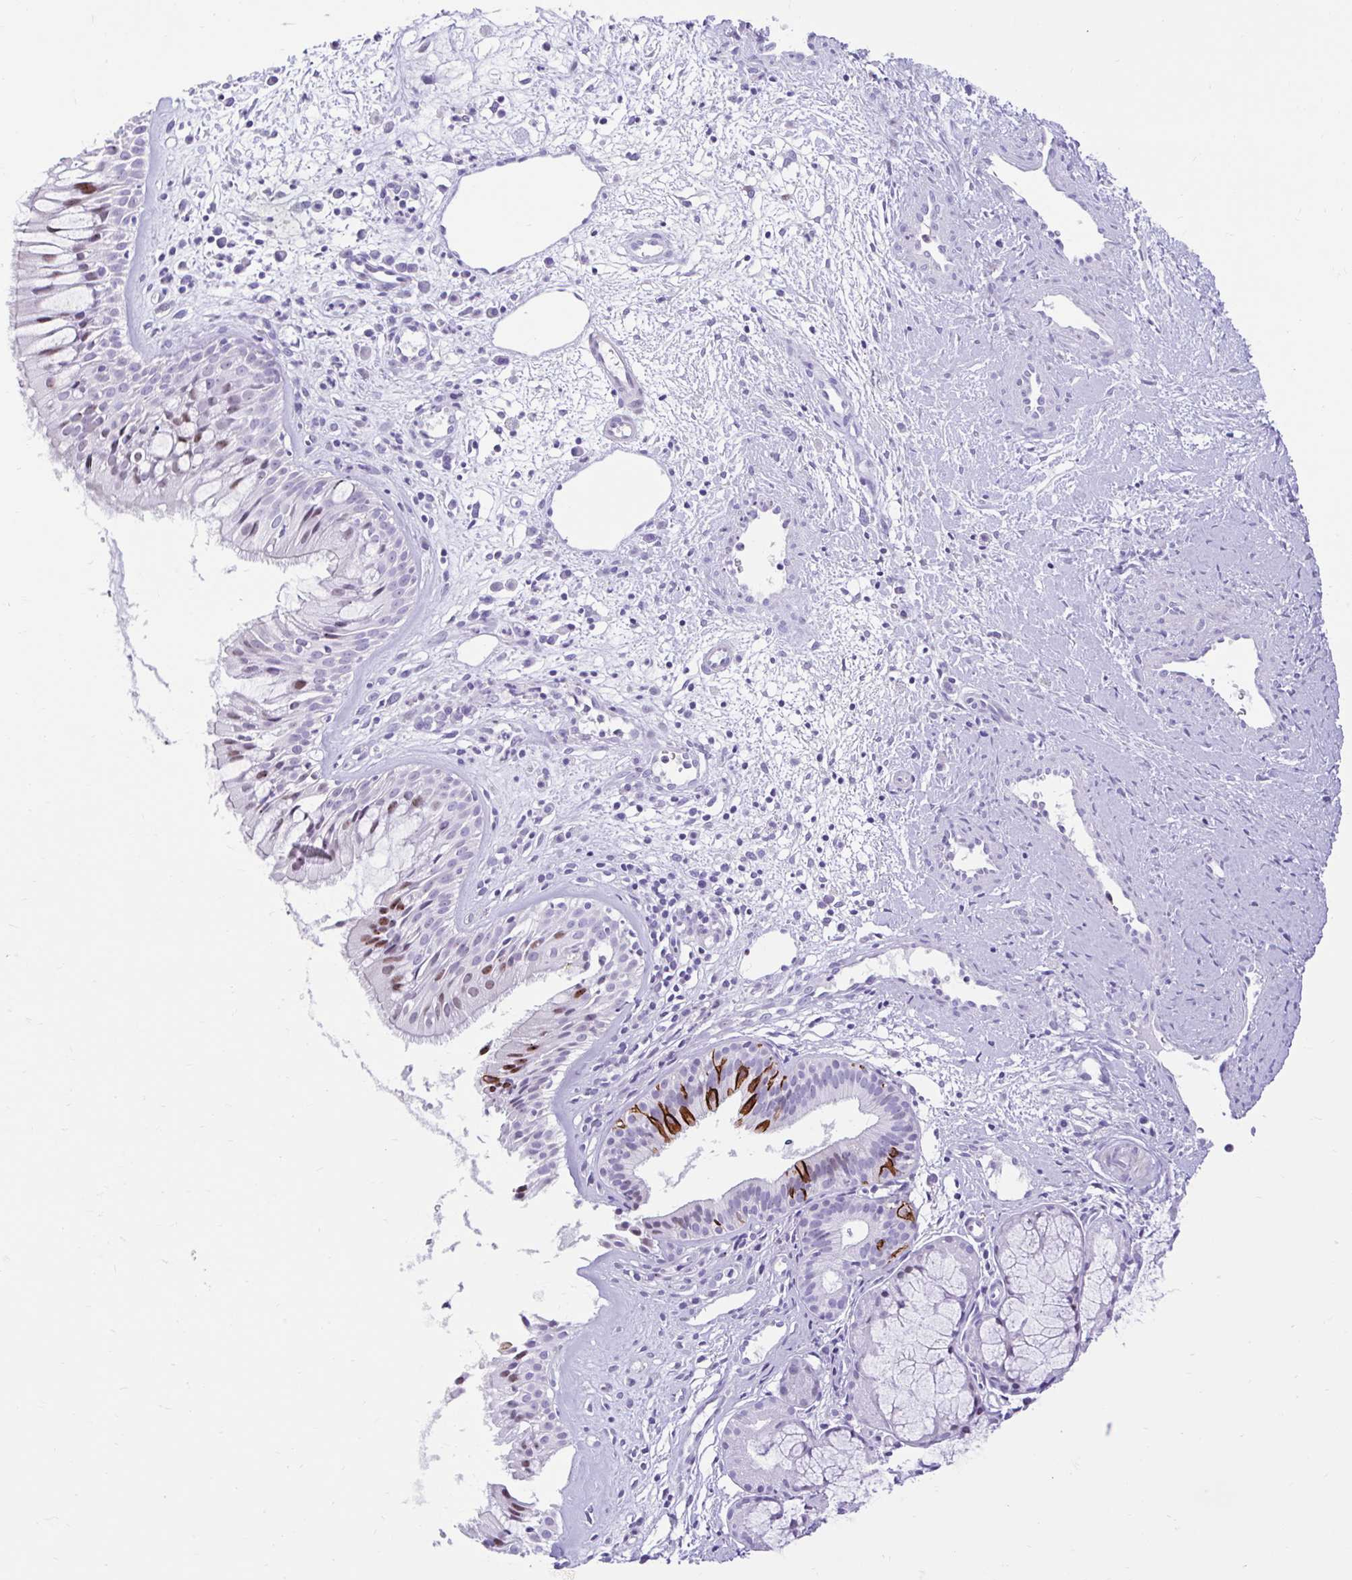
{"staining": {"intensity": "moderate", "quantity": "<25%", "location": "nuclear"}, "tissue": "nasopharynx", "cell_type": "Respiratory epithelial cells", "image_type": "normal", "snomed": [{"axis": "morphology", "description": "Normal tissue, NOS"}, {"axis": "topography", "description": "Nasopharynx"}], "caption": "Protein analysis of unremarkable nasopharynx demonstrates moderate nuclear staining in about <25% of respiratory epithelial cells.", "gene": "NHLH2", "patient": {"sex": "male", "age": 65}}